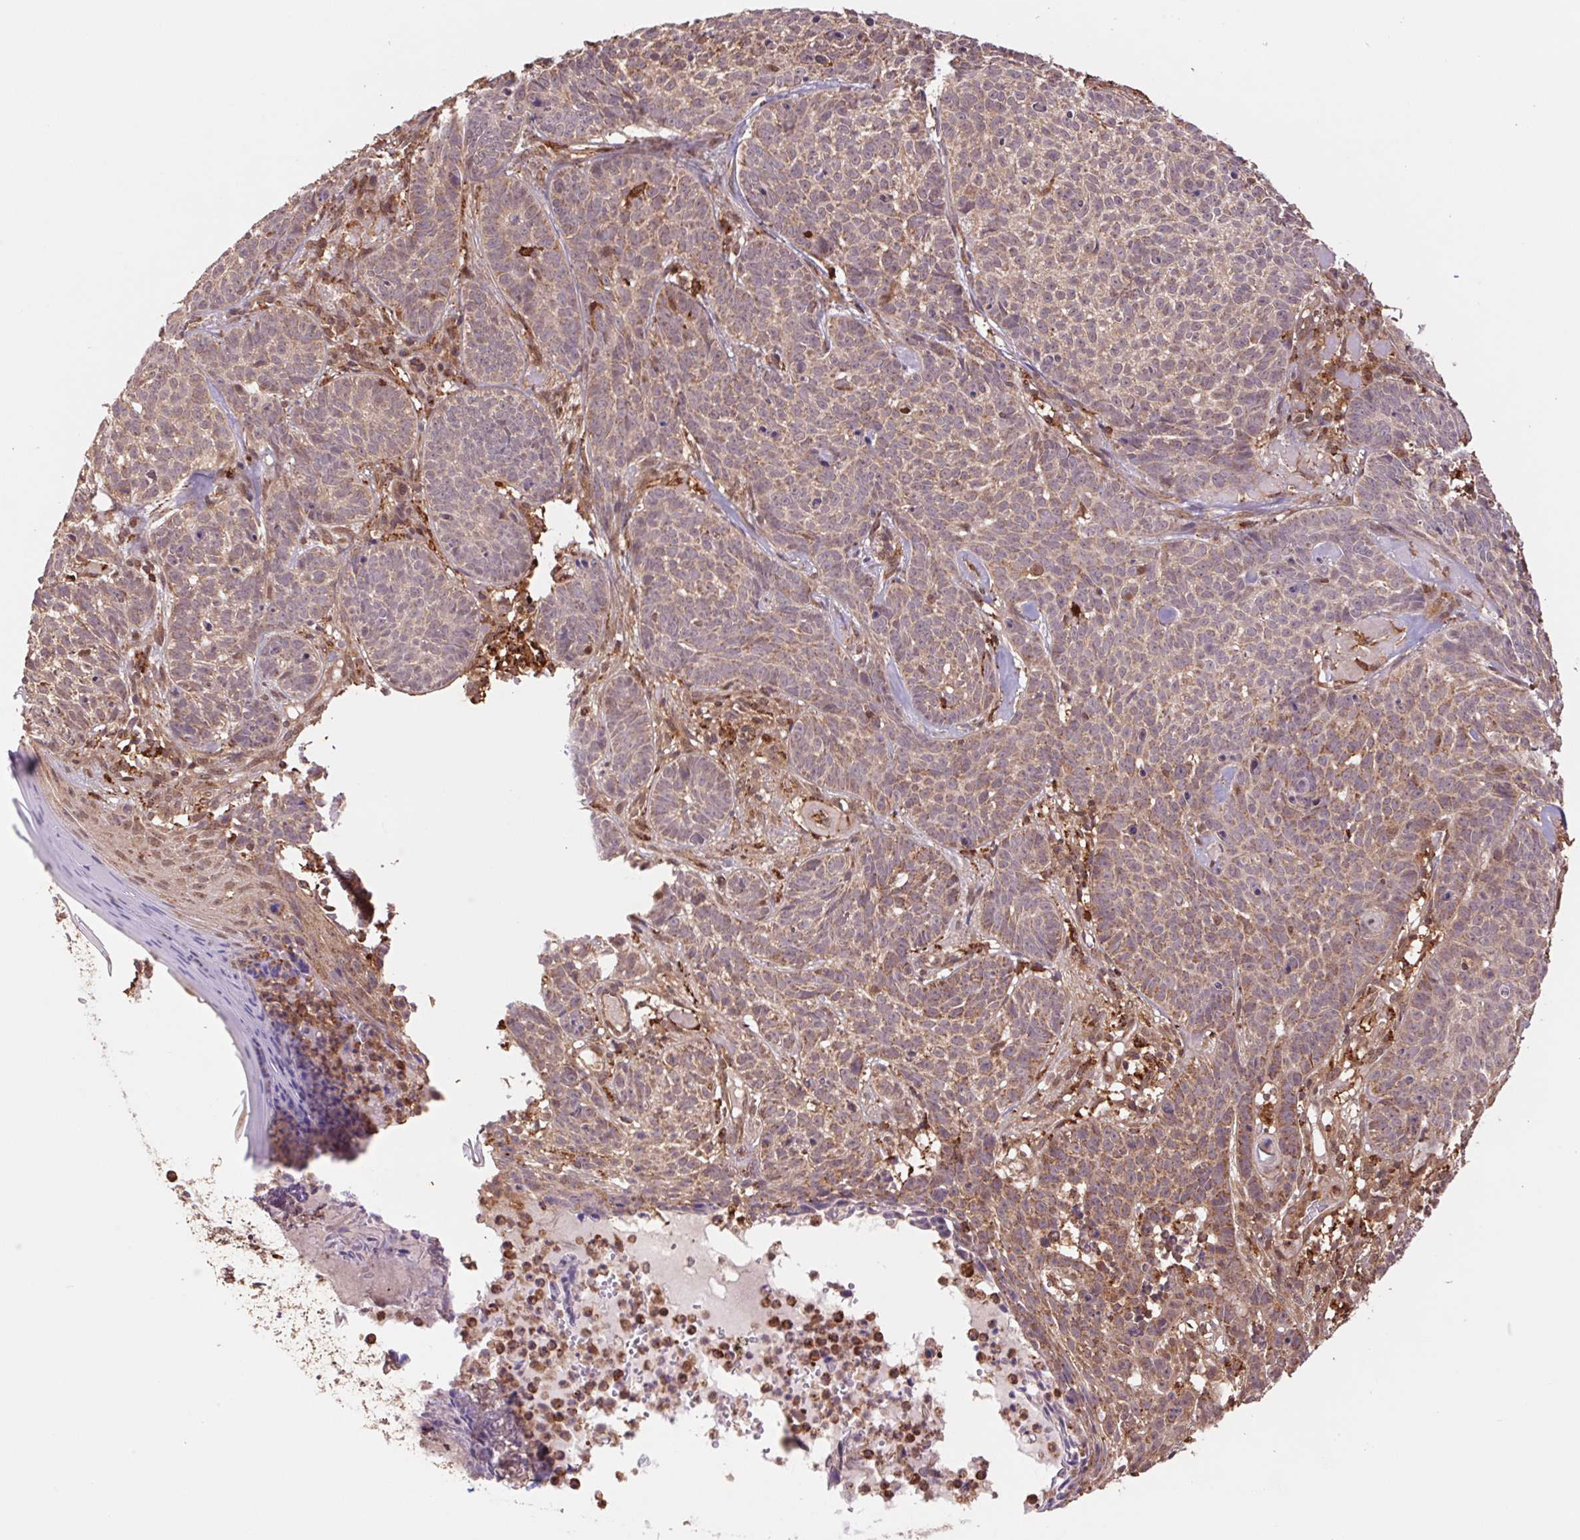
{"staining": {"intensity": "moderate", "quantity": "25%-75%", "location": "cytoplasmic/membranous"}, "tissue": "skin cancer", "cell_type": "Tumor cells", "image_type": "cancer", "snomed": [{"axis": "morphology", "description": "Basal cell carcinoma"}, {"axis": "topography", "description": "Skin"}], "caption": "About 25%-75% of tumor cells in skin cancer demonstrate moderate cytoplasmic/membranous protein positivity as visualized by brown immunohistochemical staining.", "gene": "URM1", "patient": {"sex": "male", "age": 90}}